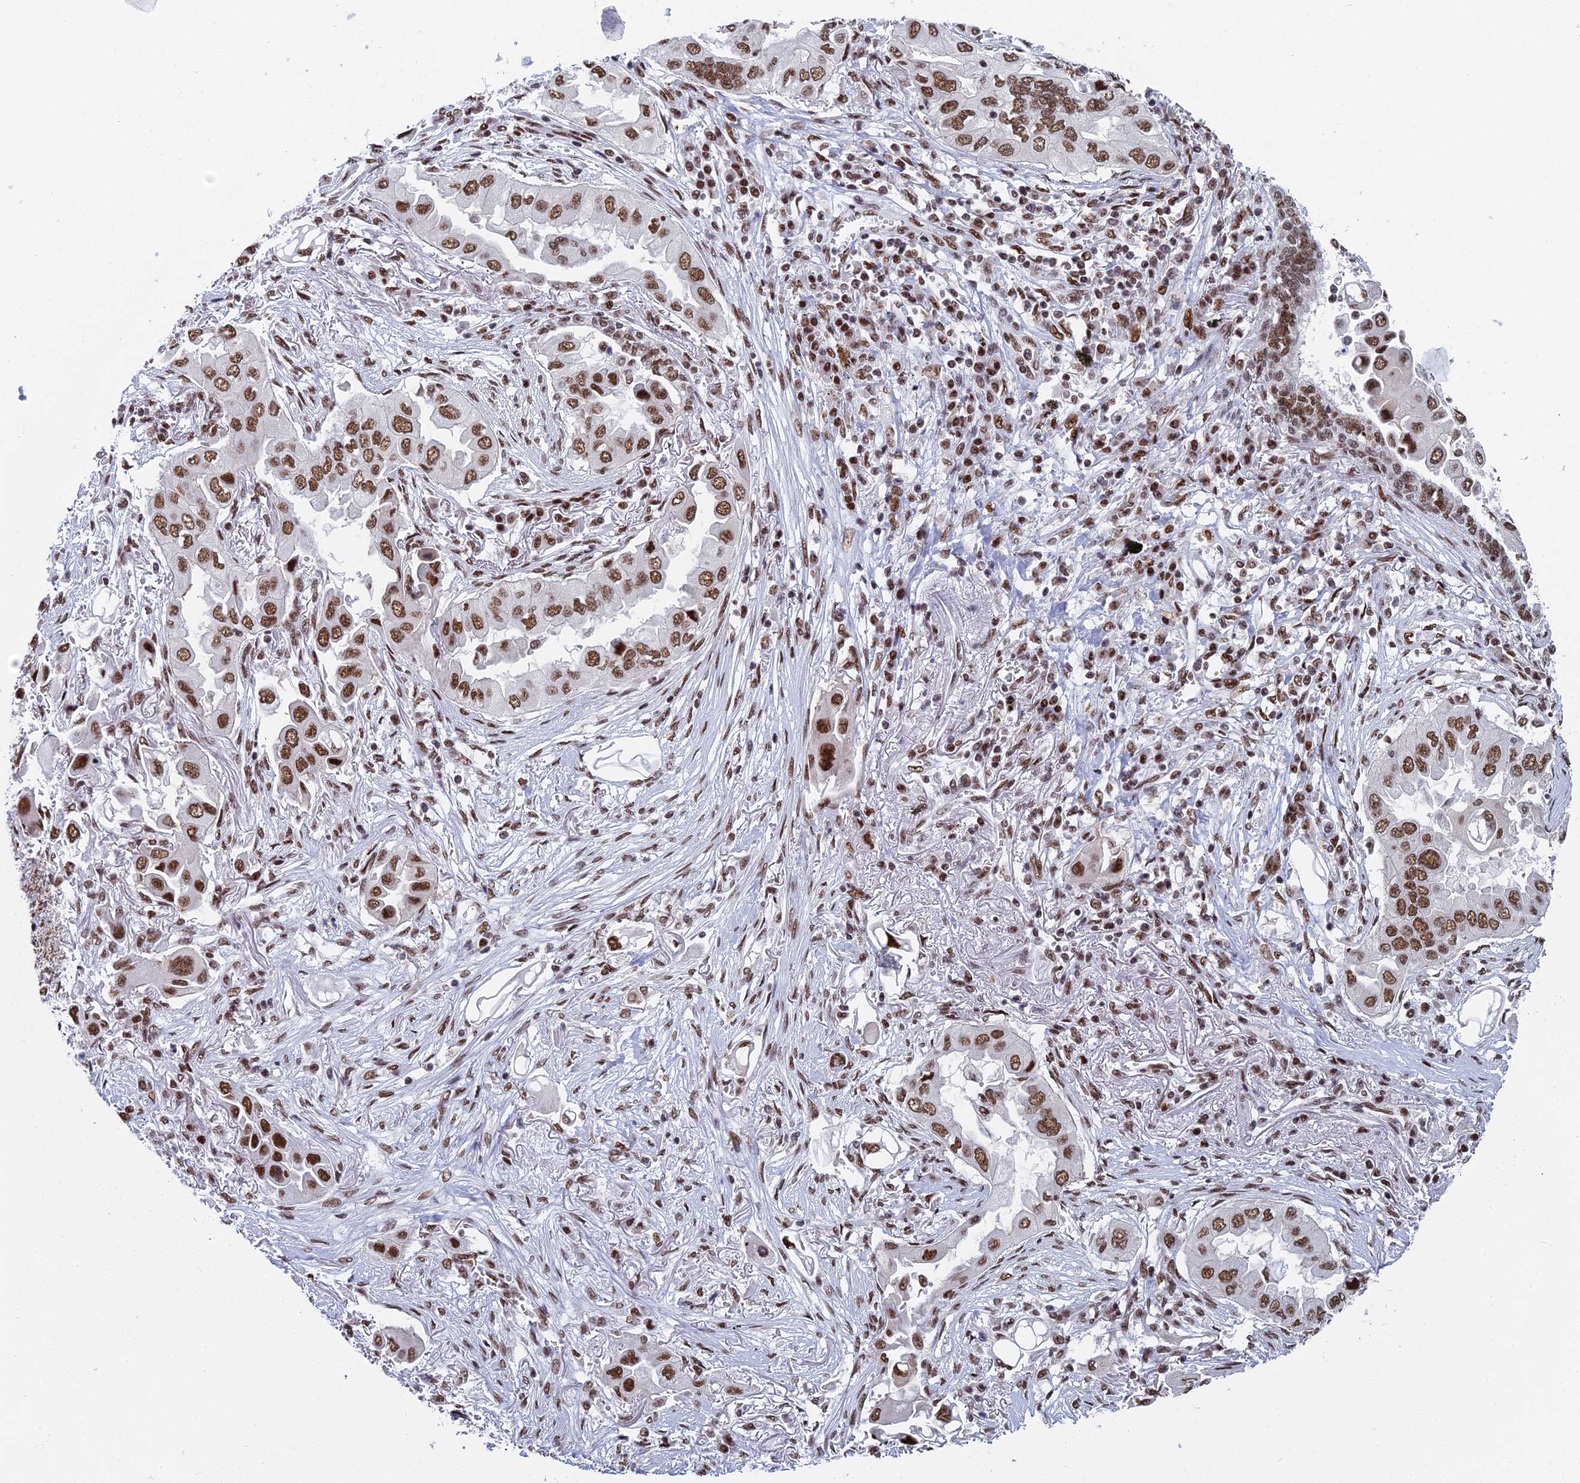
{"staining": {"intensity": "strong", "quantity": ">75%", "location": "nuclear"}, "tissue": "lung cancer", "cell_type": "Tumor cells", "image_type": "cancer", "snomed": [{"axis": "morphology", "description": "Adenocarcinoma, NOS"}, {"axis": "topography", "description": "Lung"}], "caption": "Immunohistochemical staining of human lung cancer exhibits high levels of strong nuclear protein expression in about >75% of tumor cells. Nuclei are stained in blue.", "gene": "SF3B3", "patient": {"sex": "female", "age": 76}}